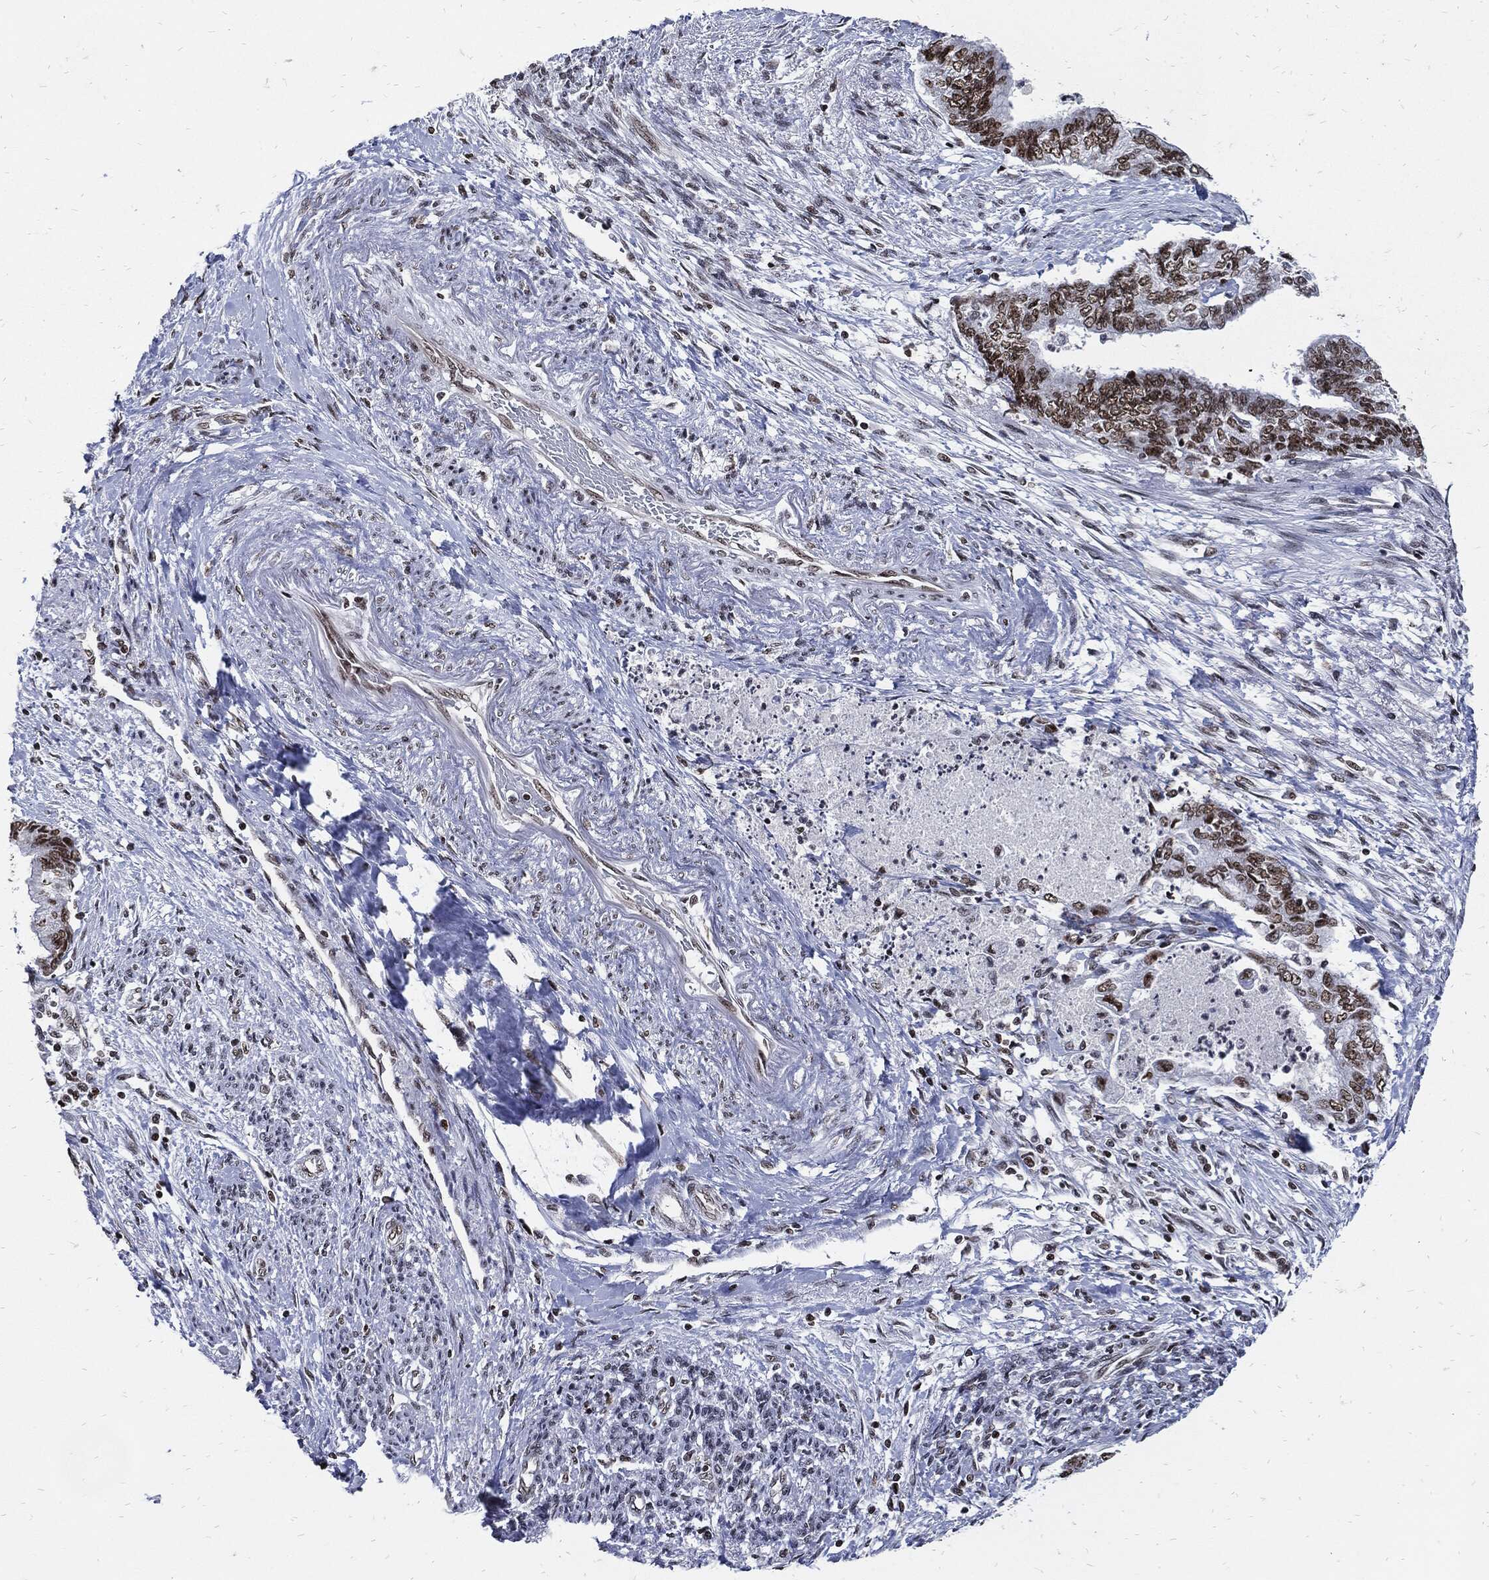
{"staining": {"intensity": "strong", "quantity": "25%-75%", "location": "nuclear"}, "tissue": "endometrial cancer", "cell_type": "Tumor cells", "image_type": "cancer", "snomed": [{"axis": "morphology", "description": "Adenocarcinoma, NOS"}, {"axis": "topography", "description": "Endometrium"}], "caption": "A high amount of strong nuclear expression is seen in about 25%-75% of tumor cells in endometrial adenocarcinoma tissue.", "gene": "TERF2", "patient": {"sex": "female", "age": 65}}